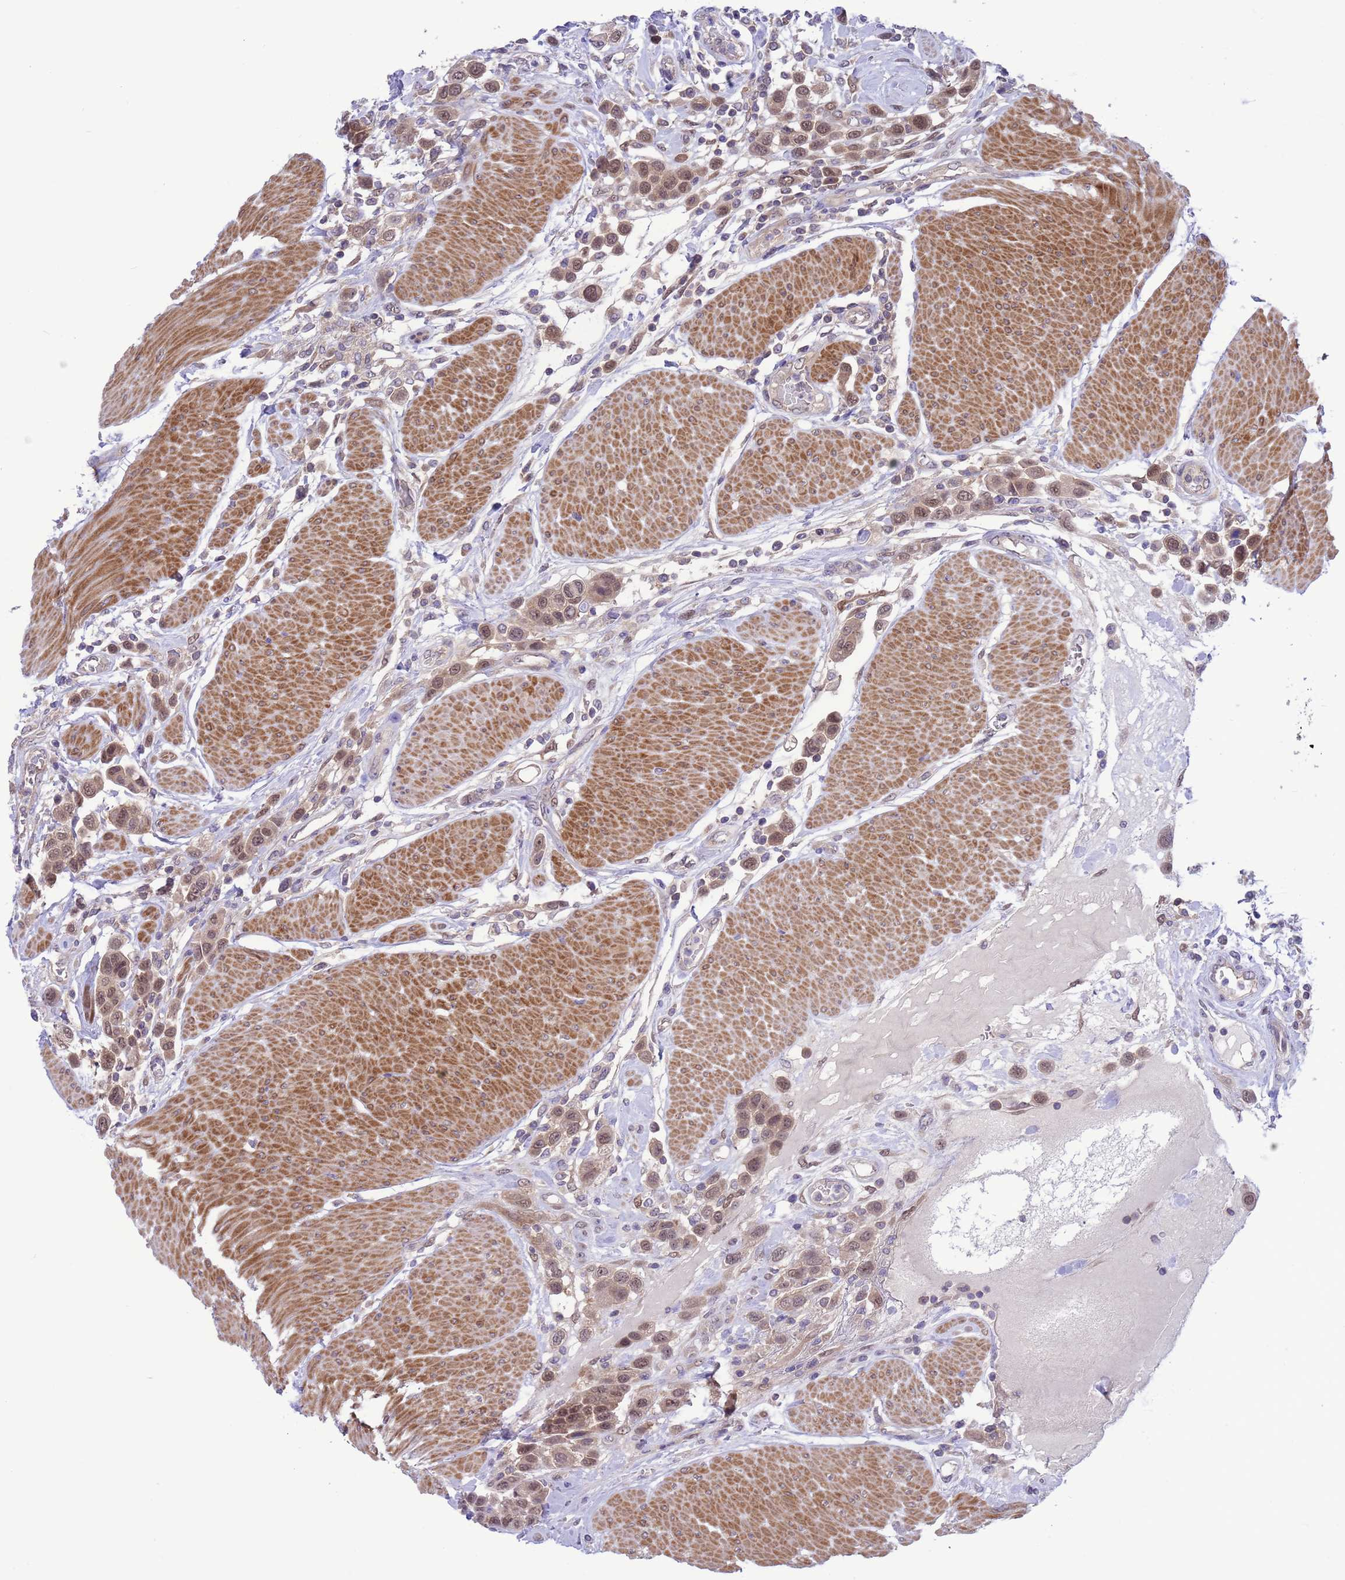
{"staining": {"intensity": "moderate", "quantity": ">75%", "location": "nuclear"}, "tissue": "urothelial cancer", "cell_type": "Tumor cells", "image_type": "cancer", "snomed": [{"axis": "morphology", "description": "Urothelial carcinoma, High grade"}, {"axis": "topography", "description": "Urinary bladder"}], "caption": "Protein staining by immunohistochemistry displays moderate nuclear expression in approximately >75% of tumor cells in high-grade urothelial carcinoma.", "gene": "ZNF461", "patient": {"sex": "male", "age": 50}}